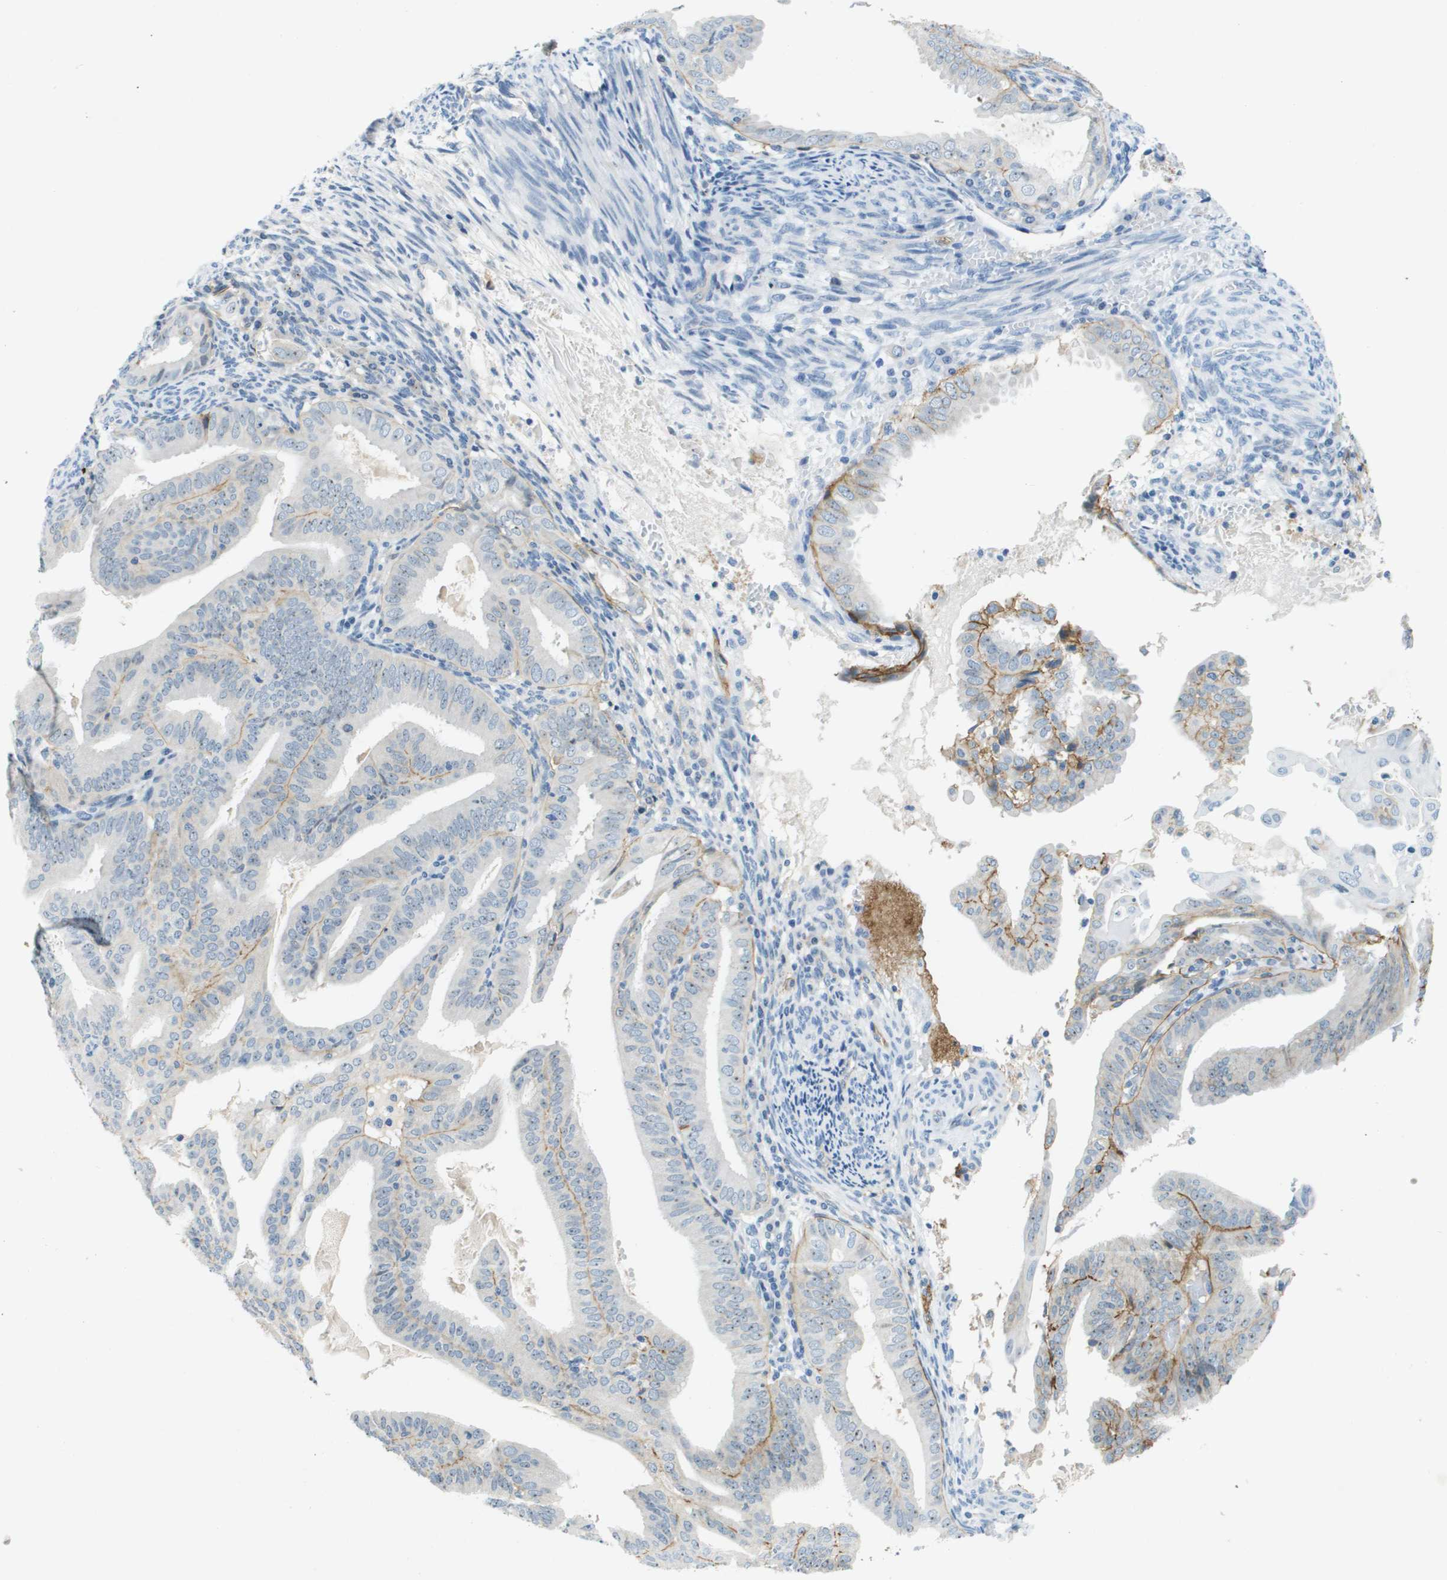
{"staining": {"intensity": "moderate", "quantity": "<25%", "location": "cytoplasmic/membranous"}, "tissue": "endometrial cancer", "cell_type": "Tumor cells", "image_type": "cancer", "snomed": [{"axis": "morphology", "description": "Adenocarcinoma, NOS"}, {"axis": "topography", "description": "Endometrium"}], "caption": "A photomicrograph of endometrial adenocarcinoma stained for a protein demonstrates moderate cytoplasmic/membranous brown staining in tumor cells. (Stains: DAB in brown, nuclei in blue, Microscopy: brightfield microscopy at high magnification).", "gene": "ITGA6", "patient": {"sex": "female", "age": 58}}